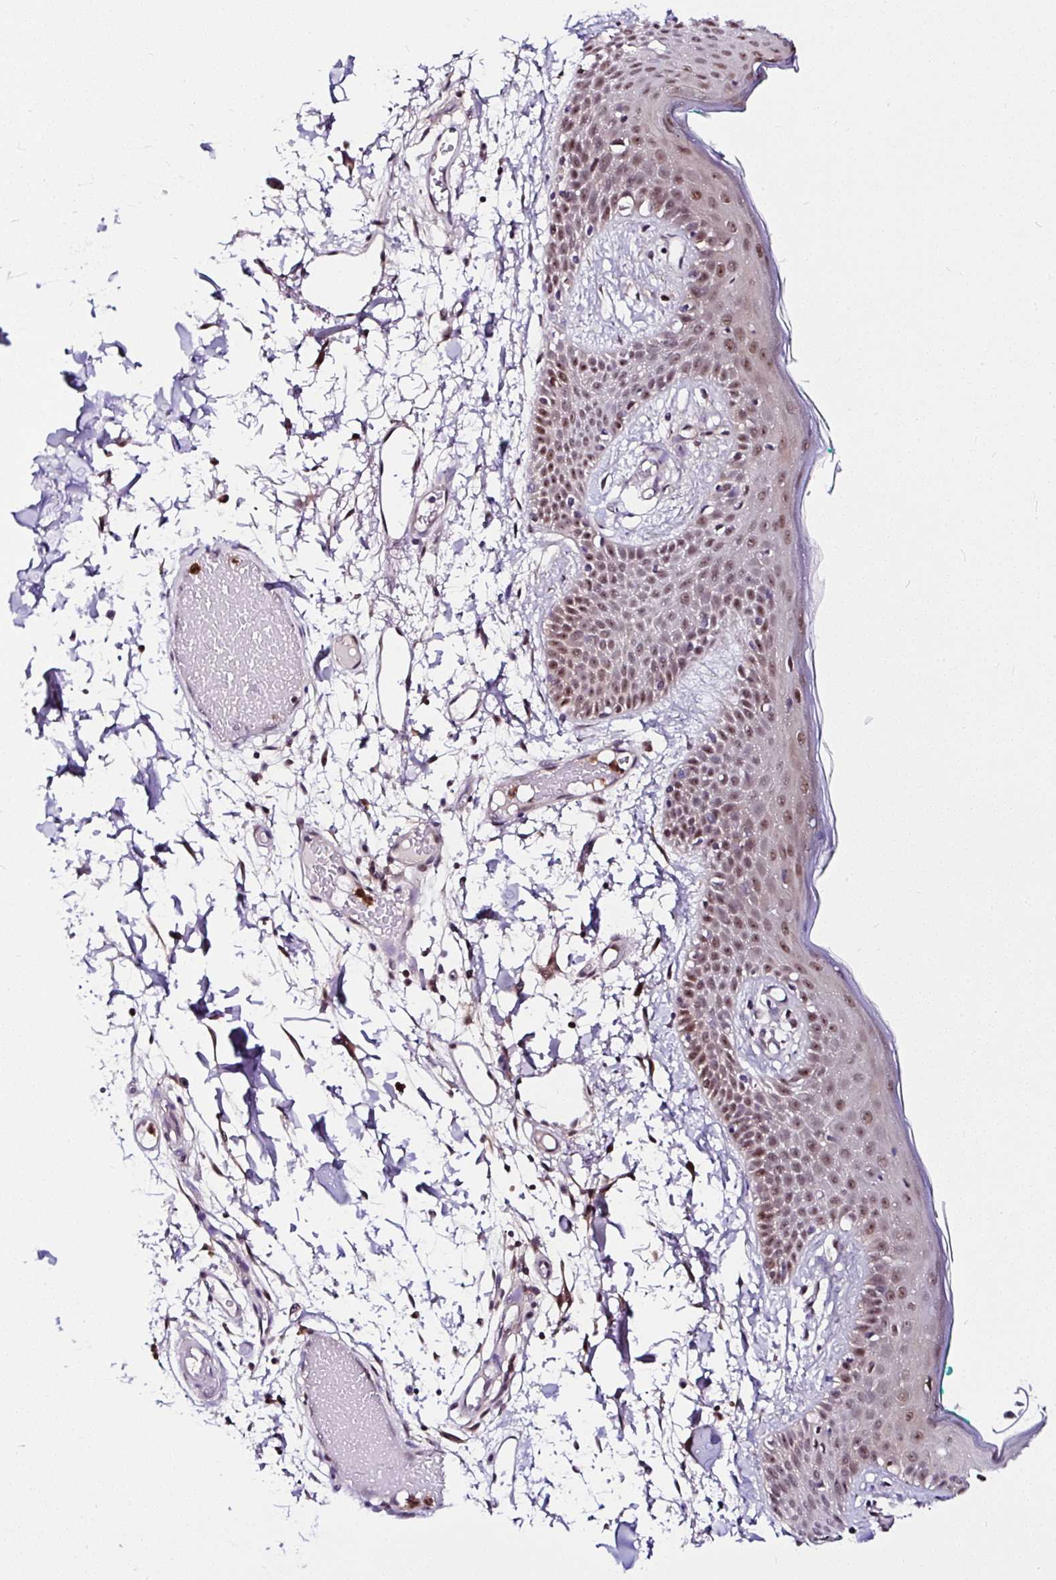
{"staining": {"intensity": "moderate", "quantity": ">75%", "location": "nuclear"}, "tissue": "skin", "cell_type": "Fibroblasts", "image_type": "normal", "snomed": [{"axis": "morphology", "description": "Normal tissue, NOS"}, {"axis": "topography", "description": "Skin"}], "caption": "This histopathology image exhibits IHC staining of unremarkable human skin, with medium moderate nuclear expression in approximately >75% of fibroblasts.", "gene": "PIN4", "patient": {"sex": "male", "age": 79}}